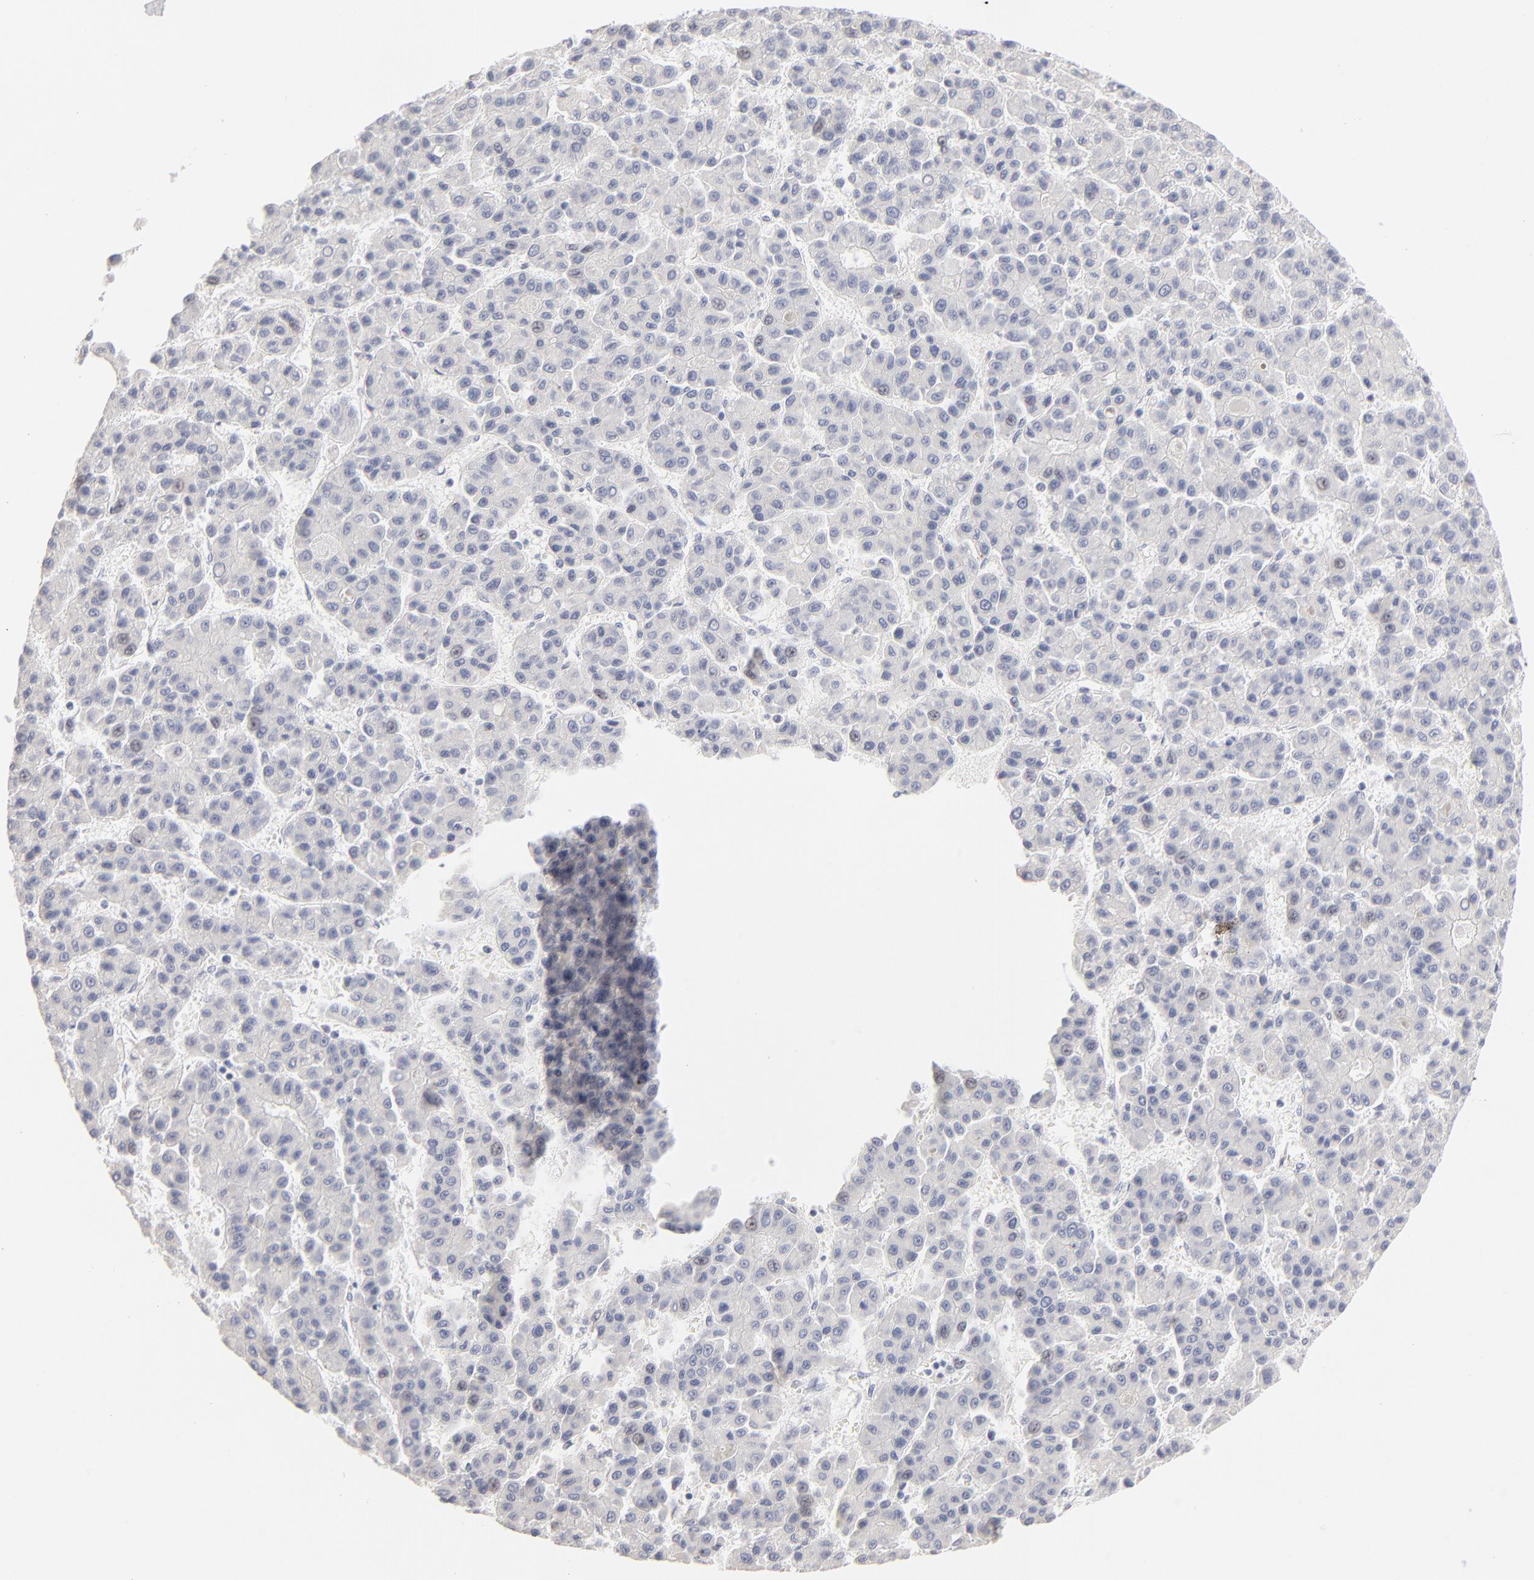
{"staining": {"intensity": "negative", "quantity": "none", "location": "none"}, "tissue": "liver cancer", "cell_type": "Tumor cells", "image_type": "cancer", "snomed": [{"axis": "morphology", "description": "Carcinoma, Hepatocellular, NOS"}, {"axis": "topography", "description": "Liver"}], "caption": "IHC of human liver cancer reveals no positivity in tumor cells. (Stains: DAB (3,3'-diaminobenzidine) IHC with hematoxylin counter stain, Microscopy: brightfield microscopy at high magnification).", "gene": "RBM3", "patient": {"sex": "male", "age": 70}}